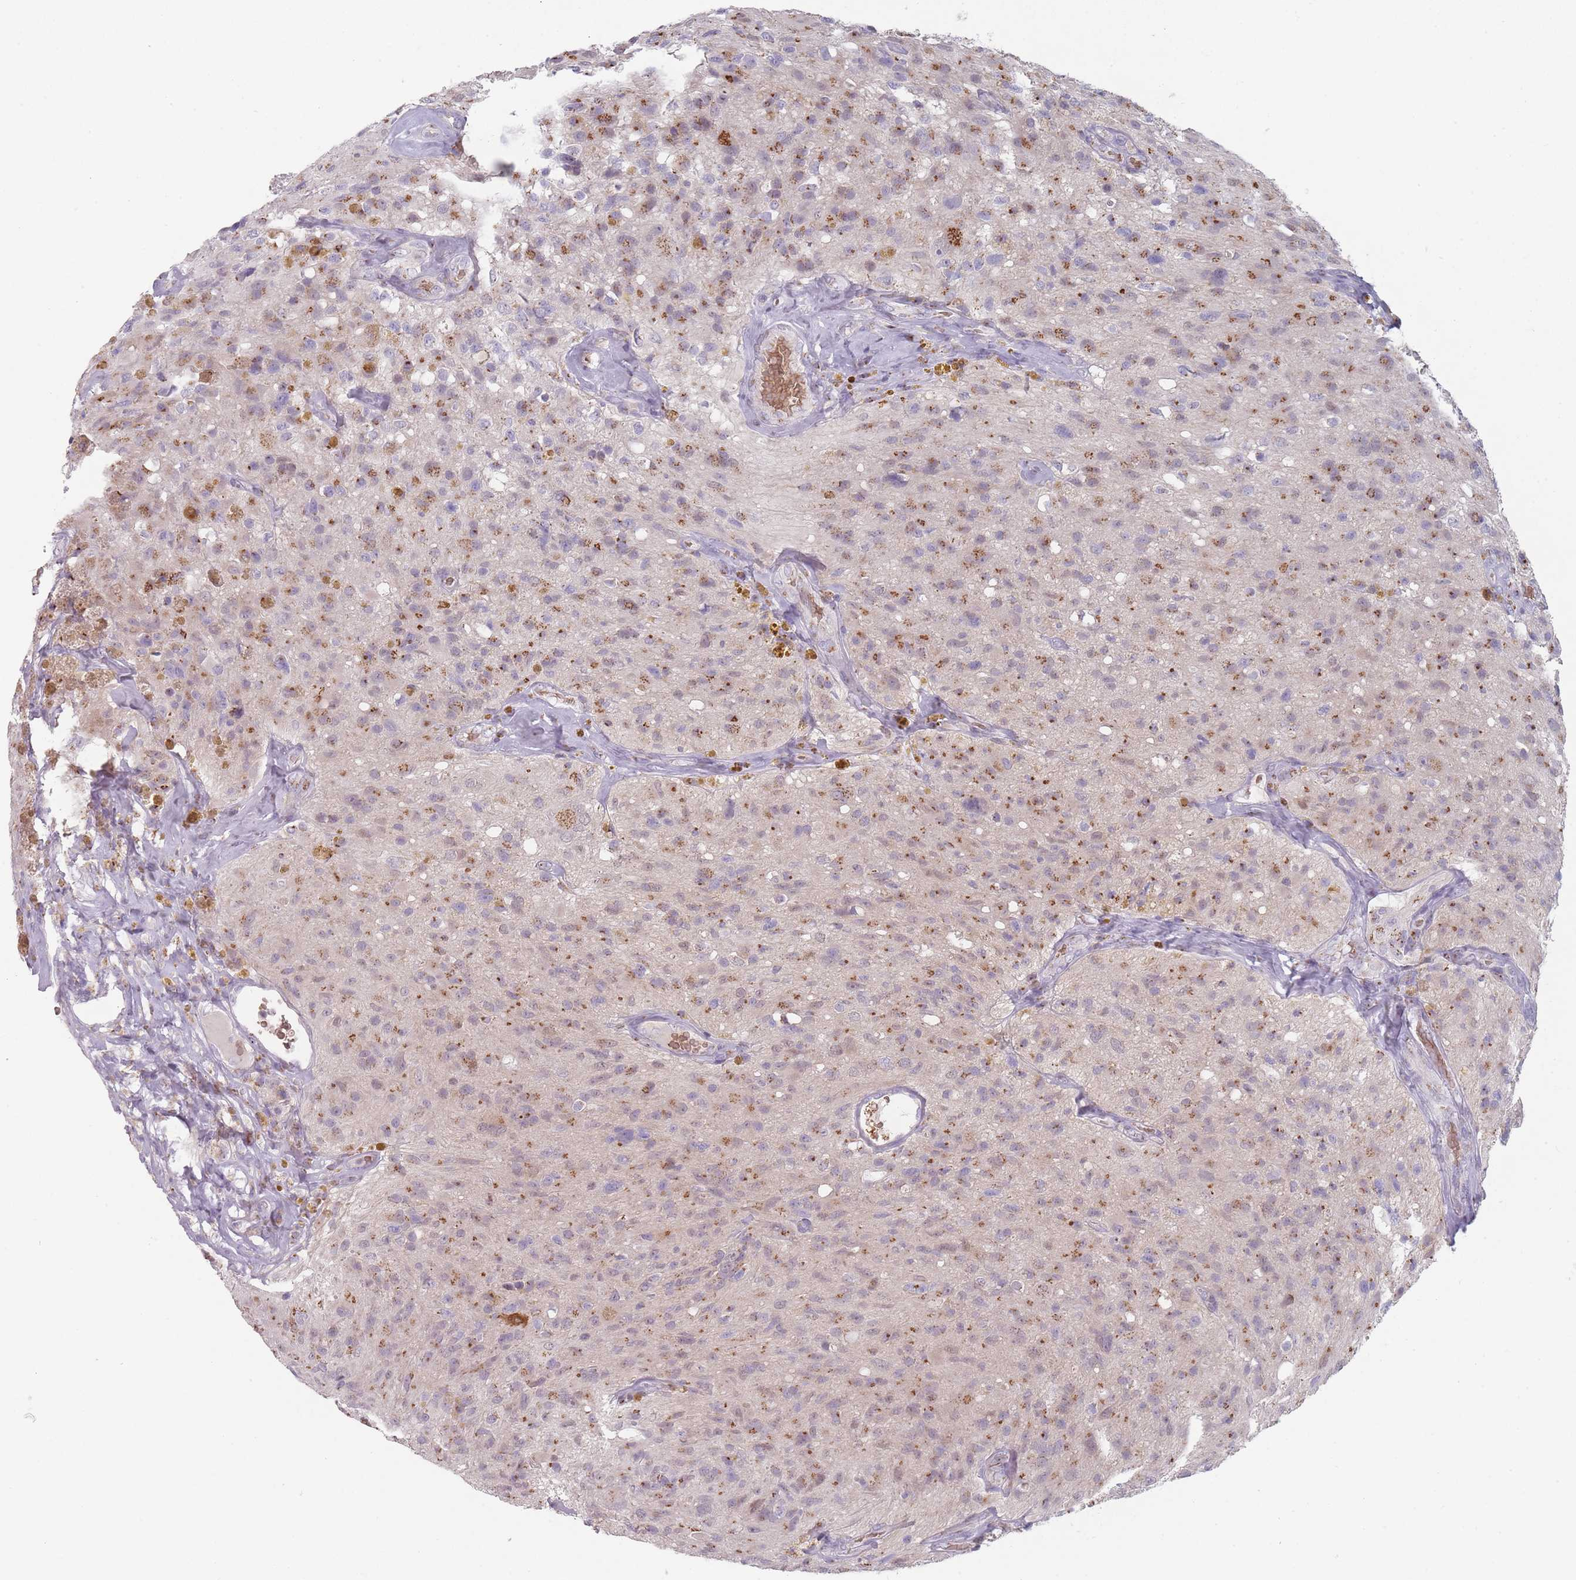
{"staining": {"intensity": "moderate", "quantity": ">75%", "location": "cytoplasmic/membranous"}, "tissue": "glioma", "cell_type": "Tumor cells", "image_type": "cancer", "snomed": [{"axis": "morphology", "description": "Glioma, malignant, High grade"}, {"axis": "topography", "description": "Brain"}], "caption": "Human glioma stained for a protein (brown) shows moderate cytoplasmic/membranous positive staining in about >75% of tumor cells.", "gene": "MAN1B1", "patient": {"sex": "male", "age": 69}}